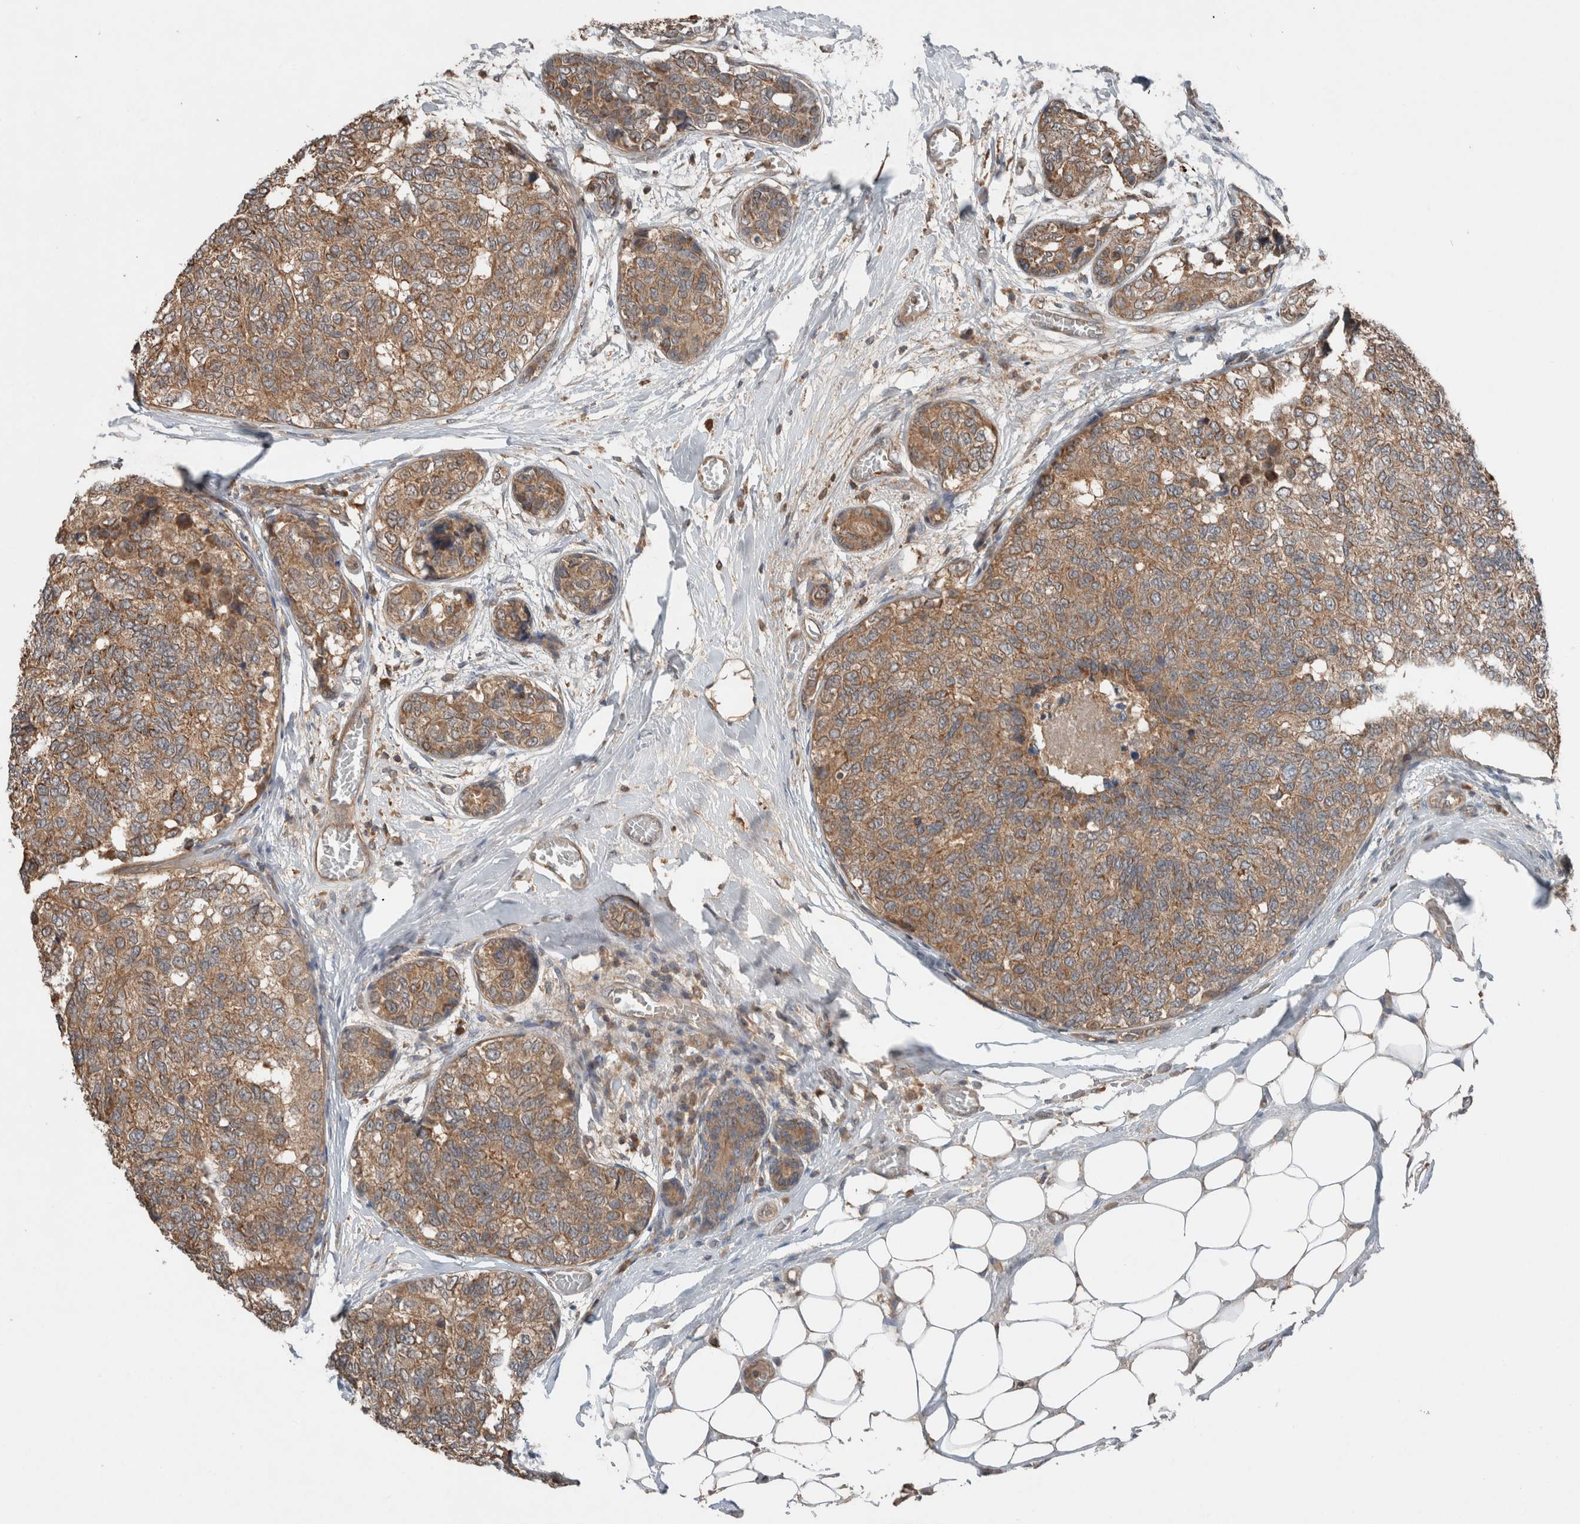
{"staining": {"intensity": "moderate", "quantity": ">75%", "location": "cytoplasmic/membranous"}, "tissue": "breast cancer", "cell_type": "Tumor cells", "image_type": "cancer", "snomed": [{"axis": "morphology", "description": "Normal tissue, NOS"}, {"axis": "morphology", "description": "Duct carcinoma"}, {"axis": "topography", "description": "Breast"}], "caption": "A high-resolution micrograph shows IHC staining of intraductal carcinoma (breast), which reveals moderate cytoplasmic/membranous positivity in about >75% of tumor cells.", "gene": "KLK14", "patient": {"sex": "female", "age": 43}}